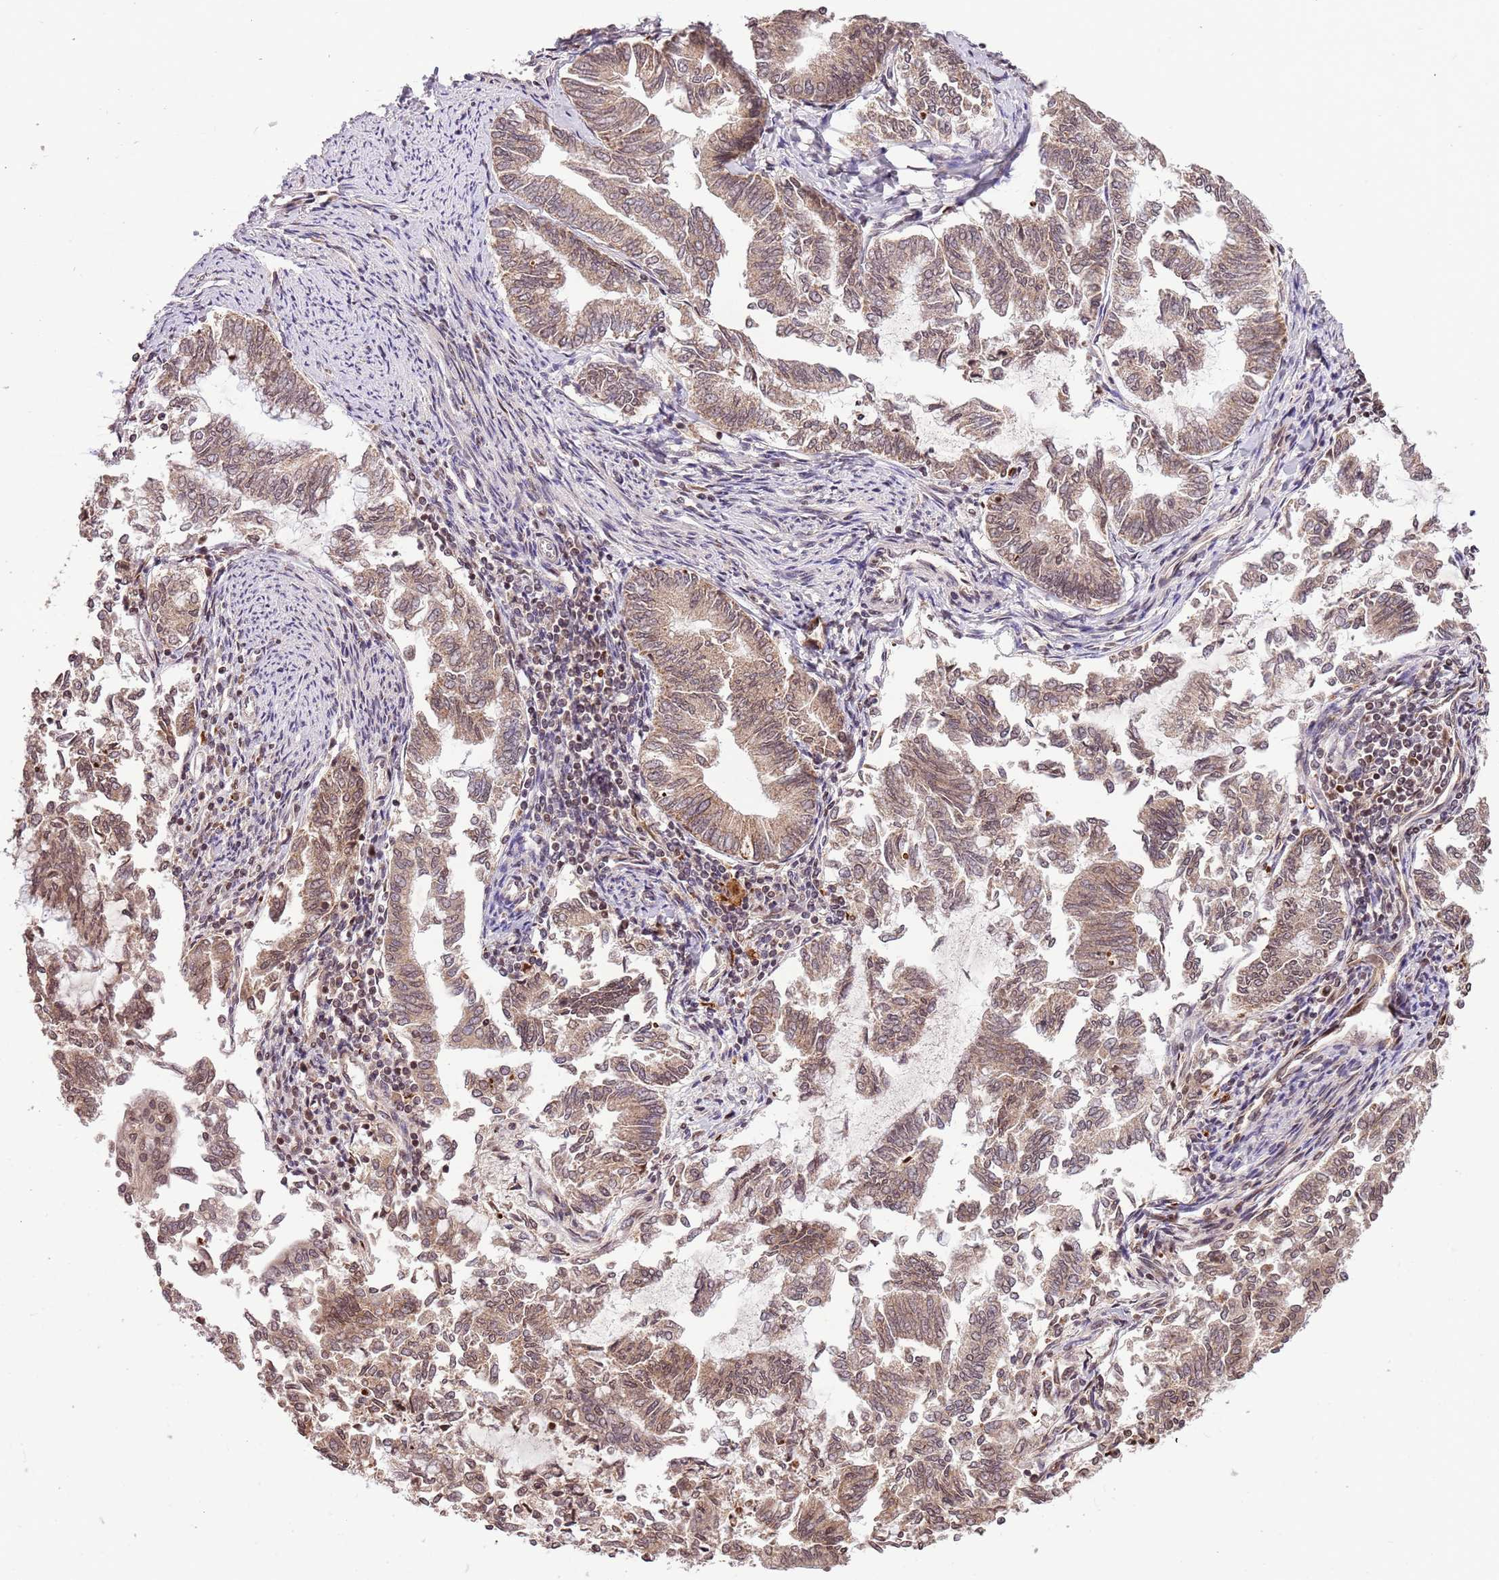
{"staining": {"intensity": "moderate", "quantity": ">75%", "location": "cytoplasmic/membranous,nuclear"}, "tissue": "endometrial cancer", "cell_type": "Tumor cells", "image_type": "cancer", "snomed": [{"axis": "morphology", "description": "Adenocarcinoma, NOS"}, {"axis": "topography", "description": "Endometrium"}], "caption": "IHC micrograph of human endometrial cancer (adenocarcinoma) stained for a protein (brown), which displays medium levels of moderate cytoplasmic/membranous and nuclear staining in approximately >75% of tumor cells.", "gene": "SAMSN1", "patient": {"sex": "female", "age": 79}}